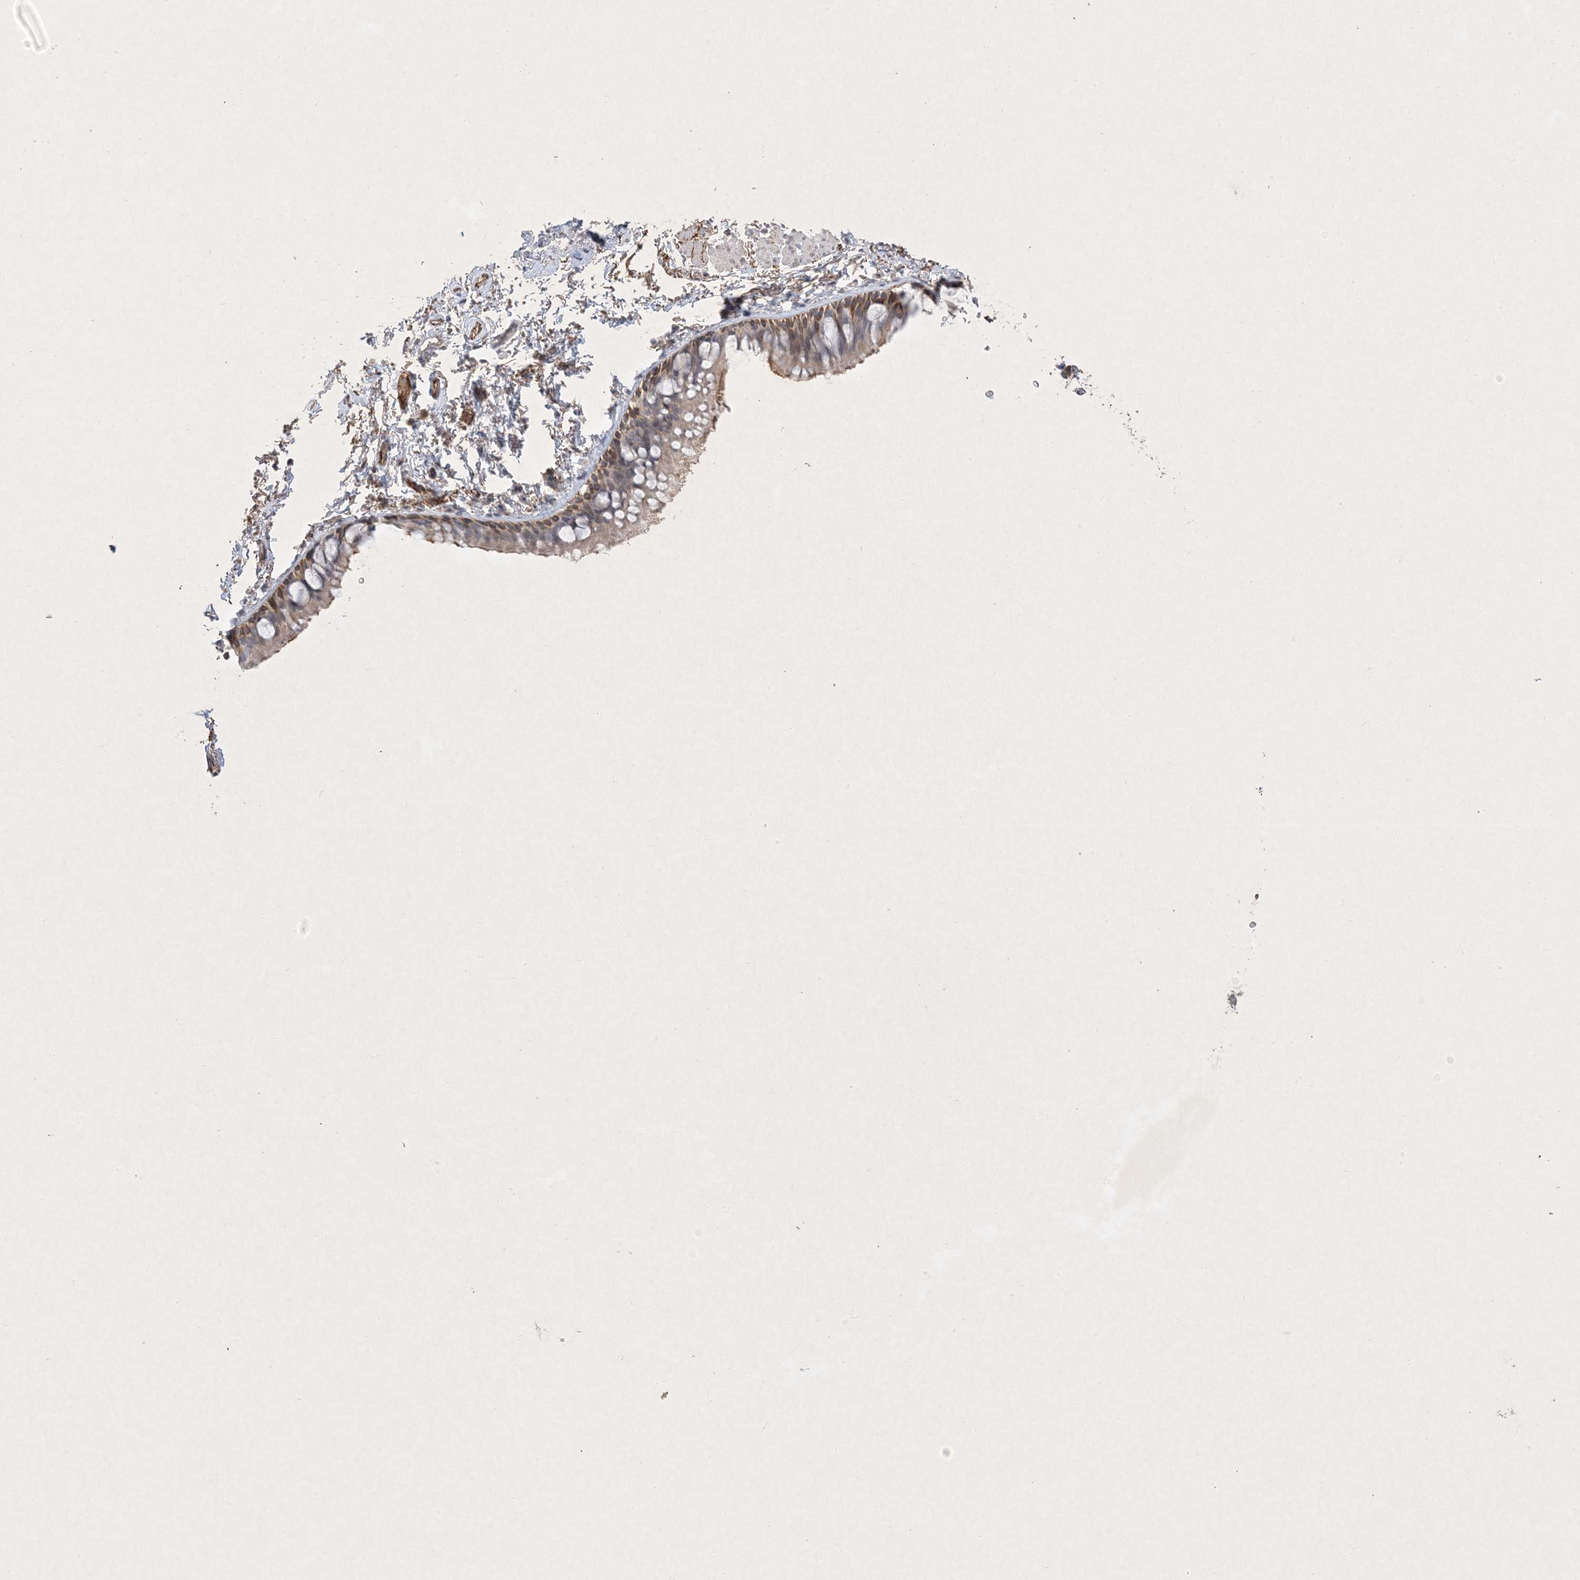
{"staining": {"intensity": "moderate", "quantity": "<25%", "location": "cytoplasmic/membranous"}, "tissue": "bronchus", "cell_type": "Respiratory epithelial cells", "image_type": "normal", "snomed": [{"axis": "morphology", "description": "Normal tissue, NOS"}, {"axis": "topography", "description": "Cartilage tissue"}, {"axis": "topography", "description": "Bronchus"}], "caption": "Bronchus stained for a protein reveals moderate cytoplasmic/membranous positivity in respiratory epithelial cells.", "gene": "PRSS36", "patient": {"sex": "female", "age": 73}}